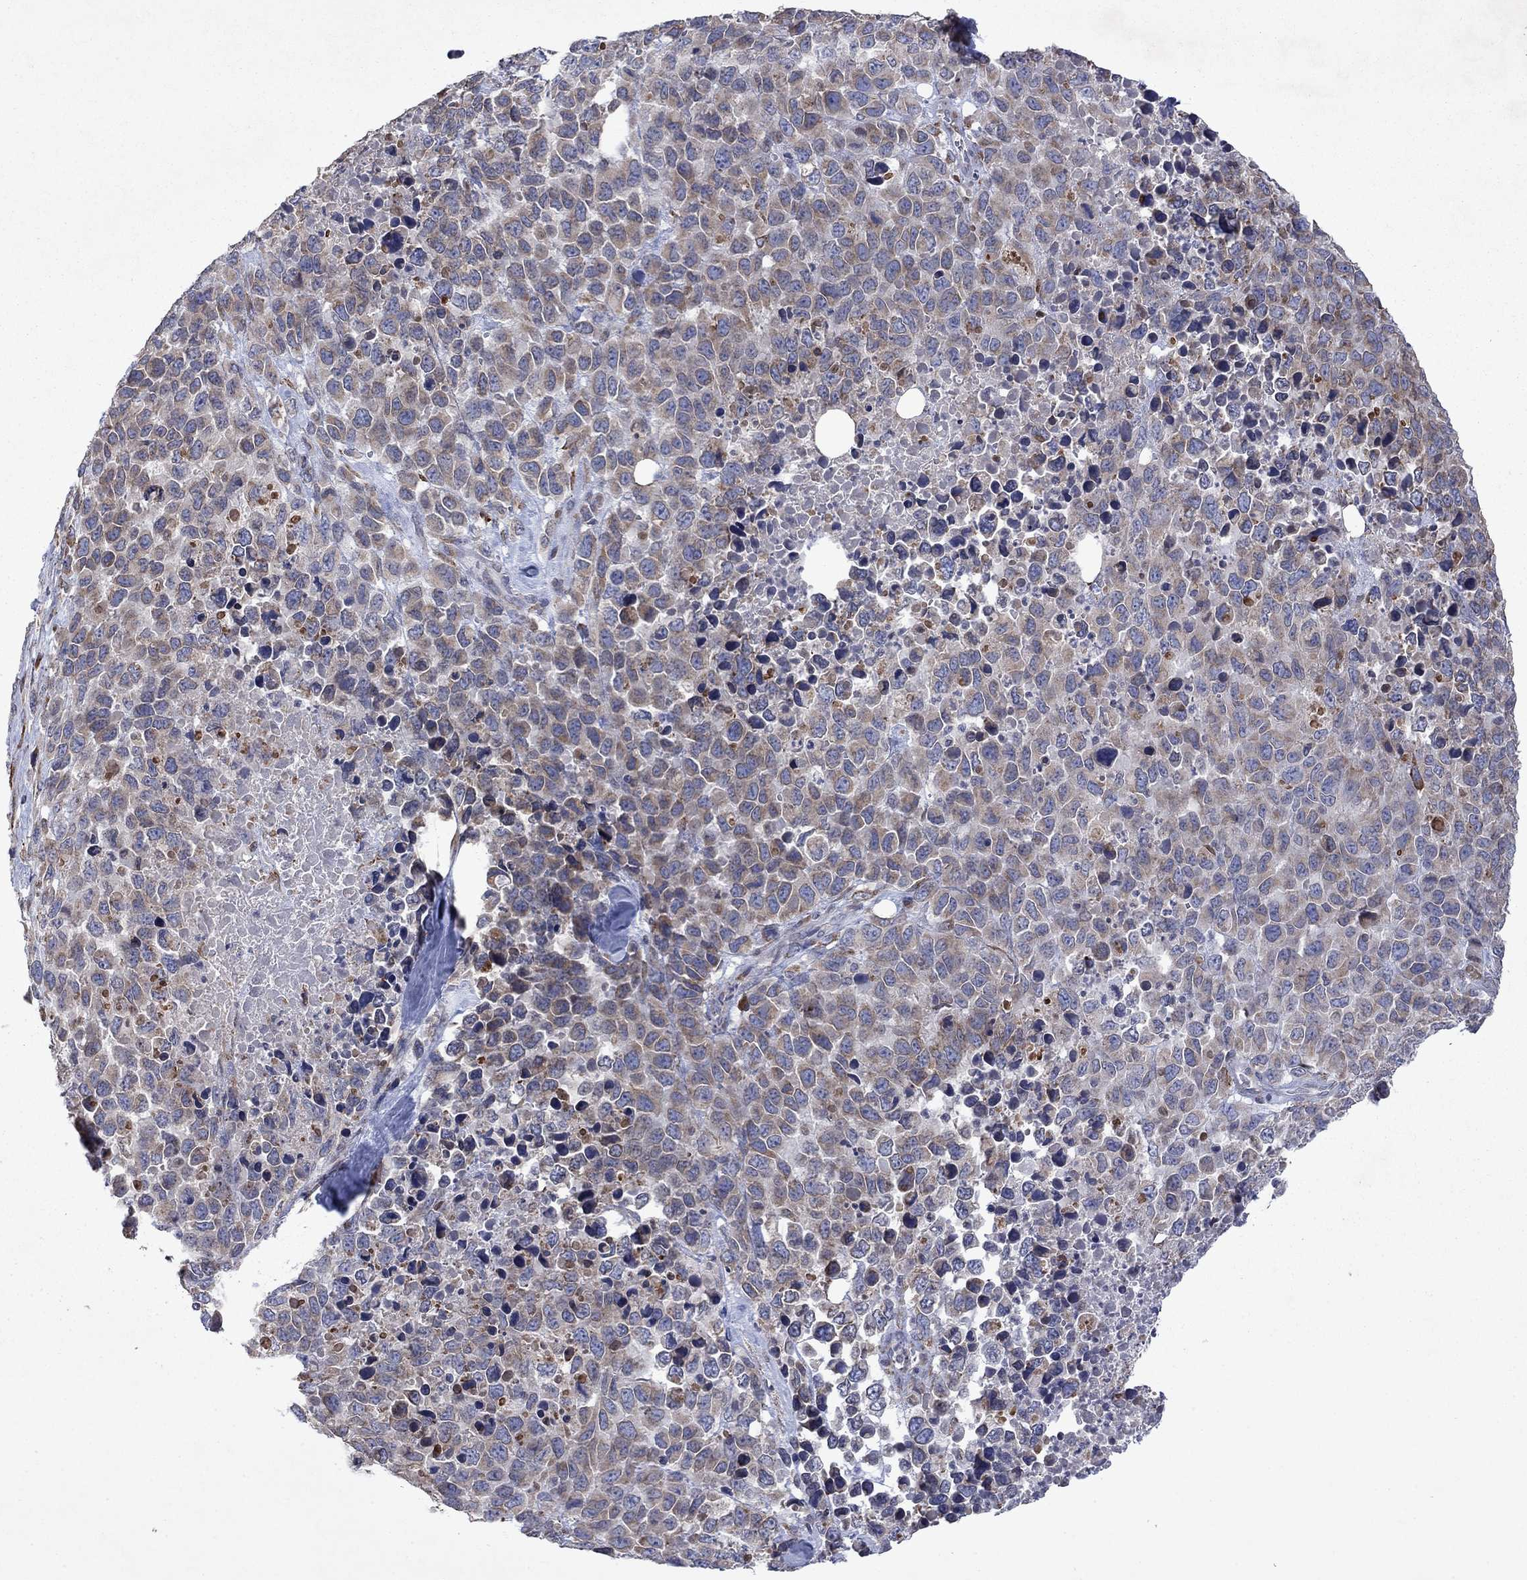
{"staining": {"intensity": "moderate", "quantity": ">75%", "location": "cytoplasmic/membranous"}, "tissue": "melanoma", "cell_type": "Tumor cells", "image_type": "cancer", "snomed": [{"axis": "morphology", "description": "Malignant melanoma, Metastatic site"}, {"axis": "topography", "description": "Skin"}], "caption": "Human malignant melanoma (metastatic site) stained with a protein marker shows moderate staining in tumor cells.", "gene": "TMEM97", "patient": {"sex": "male", "age": 84}}